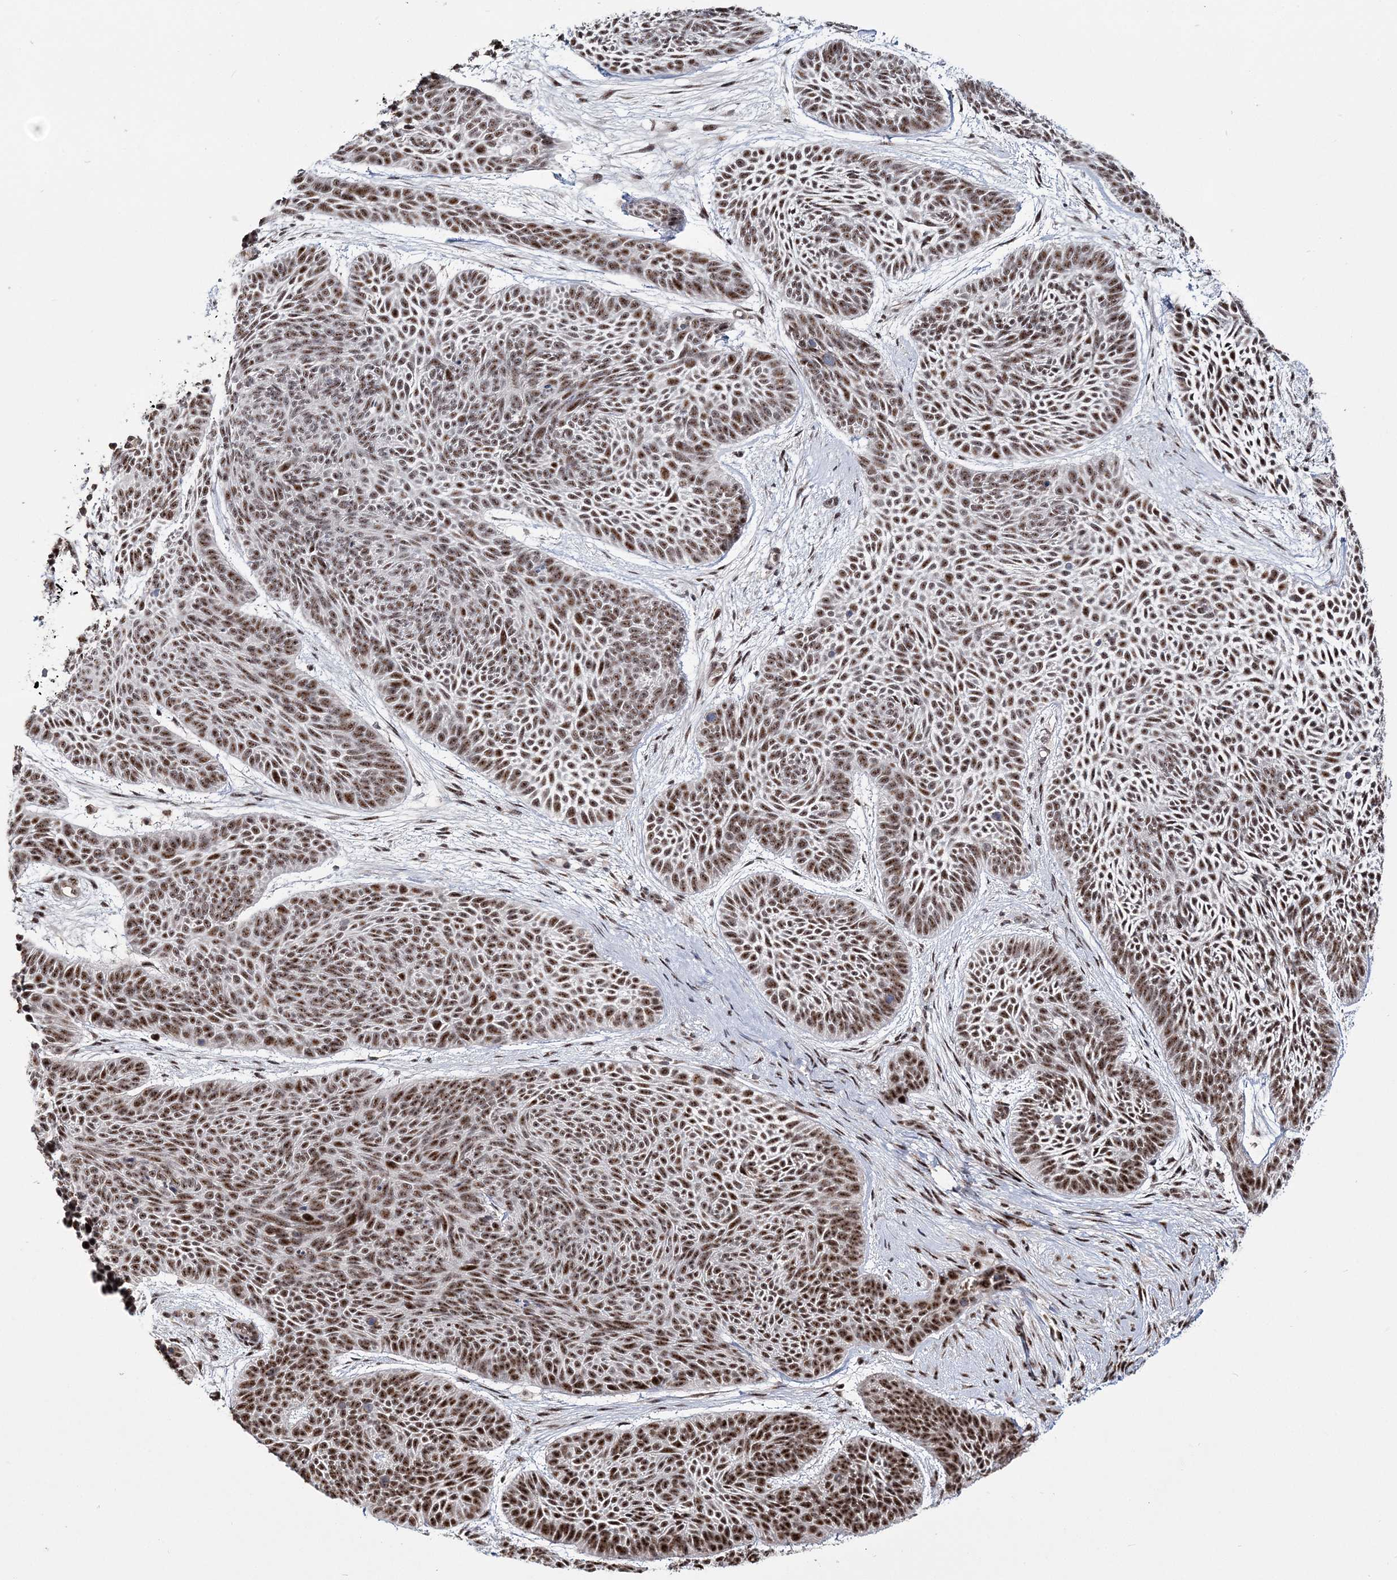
{"staining": {"intensity": "moderate", "quantity": "25%-75%", "location": "nuclear"}, "tissue": "skin cancer", "cell_type": "Tumor cells", "image_type": "cancer", "snomed": [{"axis": "morphology", "description": "Basal cell carcinoma"}, {"axis": "topography", "description": "Skin"}], "caption": "The histopathology image shows immunohistochemical staining of skin cancer. There is moderate nuclear staining is identified in approximately 25%-75% of tumor cells. The staining was performed using DAB (3,3'-diaminobenzidine), with brown indicating positive protein expression. Nuclei are stained blue with hematoxylin.", "gene": "TATDN2", "patient": {"sex": "male", "age": 85}}